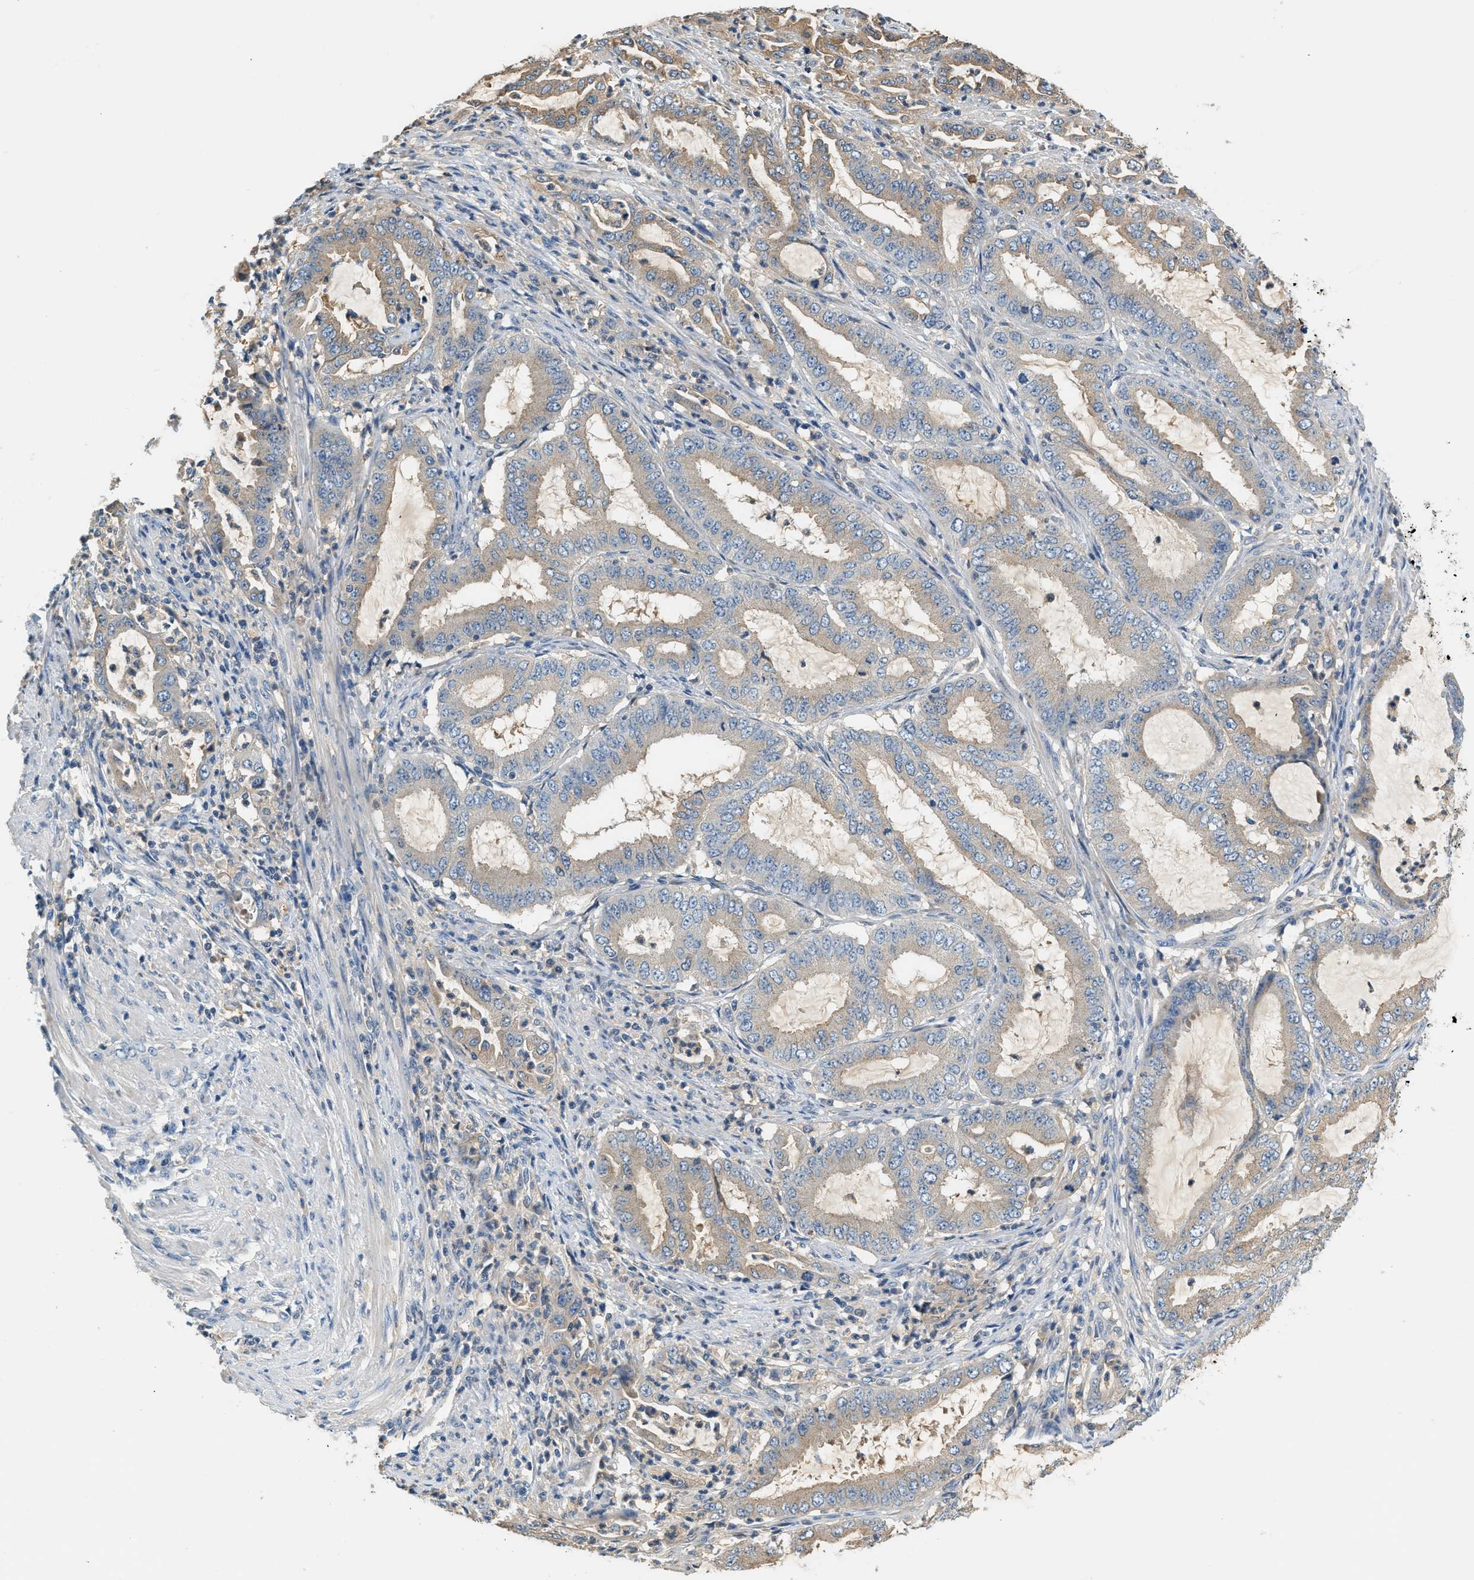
{"staining": {"intensity": "weak", "quantity": "25%-75%", "location": "cytoplasmic/membranous"}, "tissue": "endometrial cancer", "cell_type": "Tumor cells", "image_type": "cancer", "snomed": [{"axis": "morphology", "description": "Adenocarcinoma, NOS"}, {"axis": "topography", "description": "Endometrium"}], "caption": "Human adenocarcinoma (endometrial) stained with a protein marker exhibits weak staining in tumor cells.", "gene": "SLC35E1", "patient": {"sex": "female", "age": 70}}